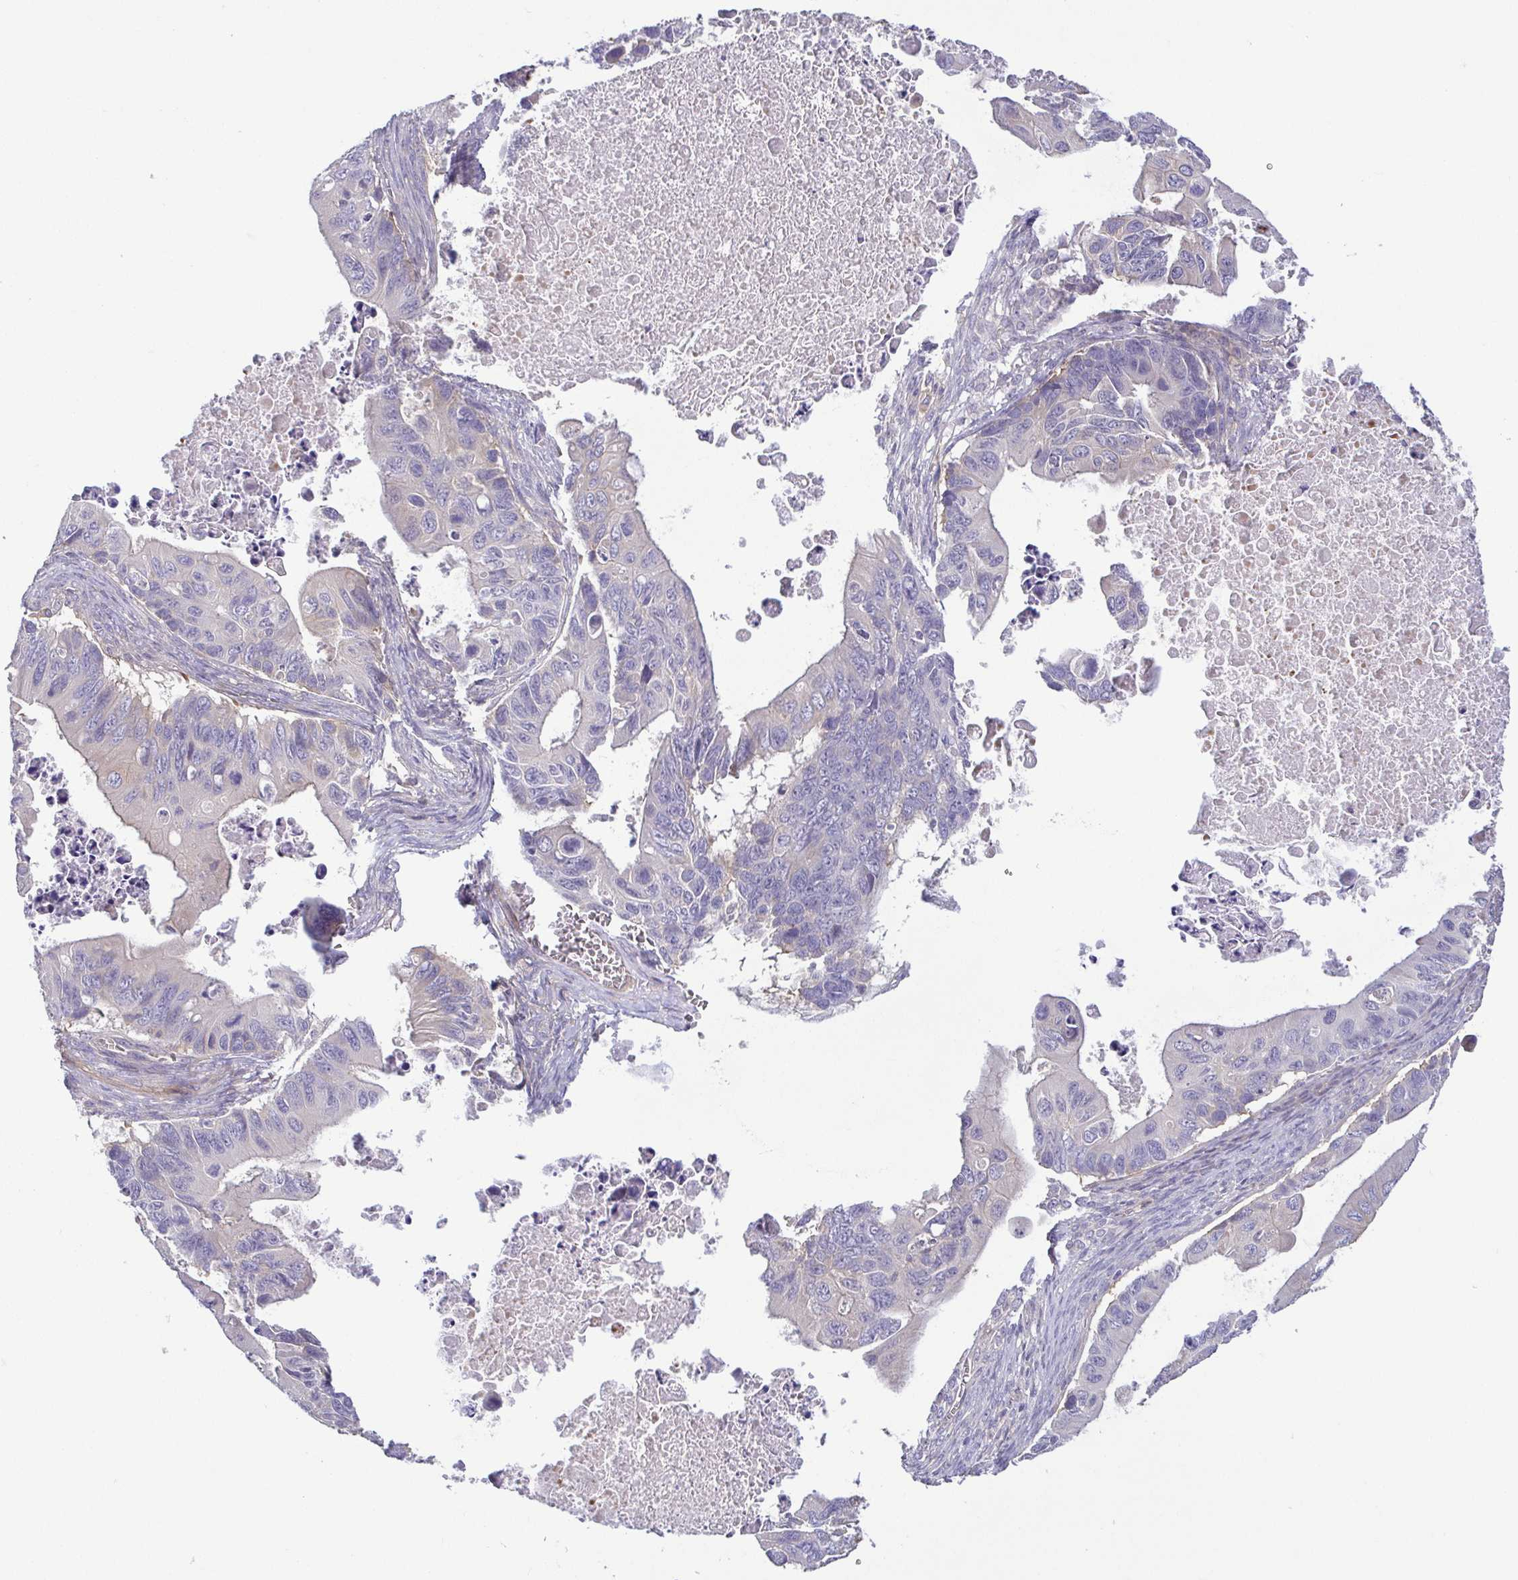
{"staining": {"intensity": "negative", "quantity": "none", "location": "none"}, "tissue": "ovarian cancer", "cell_type": "Tumor cells", "image_type": "cancer", "snomed": [{"axis": "morphology", "description": "Cystadenocarcinoma, mucinous, NOS"}, {"axis": "topography", "description": "Ovary"}], "caption": "Tumor cells are negative for protein expression in human mucinous cystadenocarcinoma (ovarian).", "gene": "LMF2", "patient": {"sex": "female", "age": 64}}